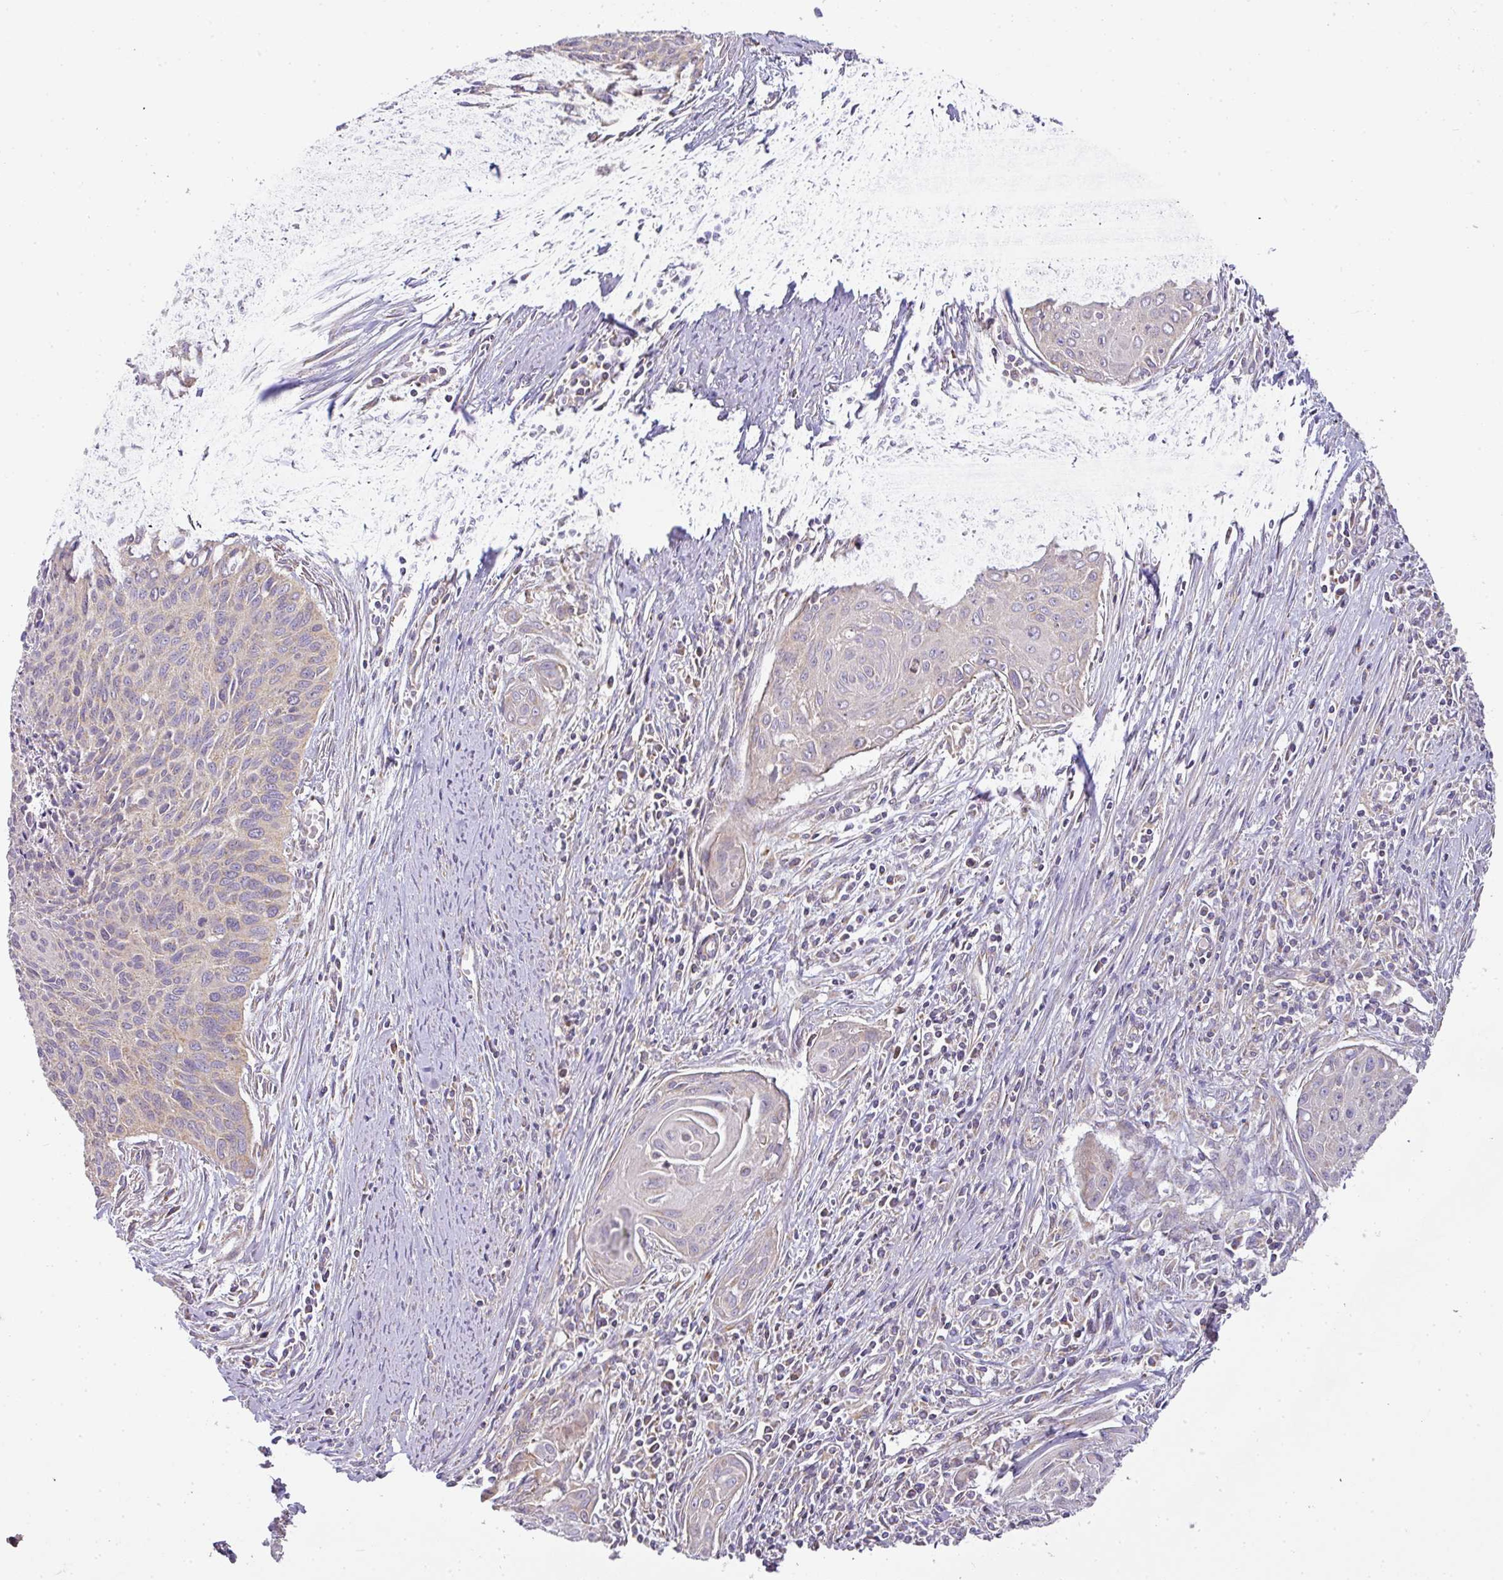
{"staining": {"intensity": "weak", "quantity": "<25%", "location": "cytoplasmic/membranous"}, "tissue": "cervical cancer", "cell_type": "Tumor cells", "image_type": "cancer", "snomed": [{"axis": "morphology", "description": "Squamous cell carcinoma, NOS"}, {"axis": "topography", "description": "Cervix"}], "caption": "Immunohistochemistry (IHC) photomicrograph of squamous cell carcinoma (cervical) stained for a protein (brown), which exhibits no staining in tumor cells.", "gene": "ZNF211", "patient": {"sex": "female", "age": 55}}